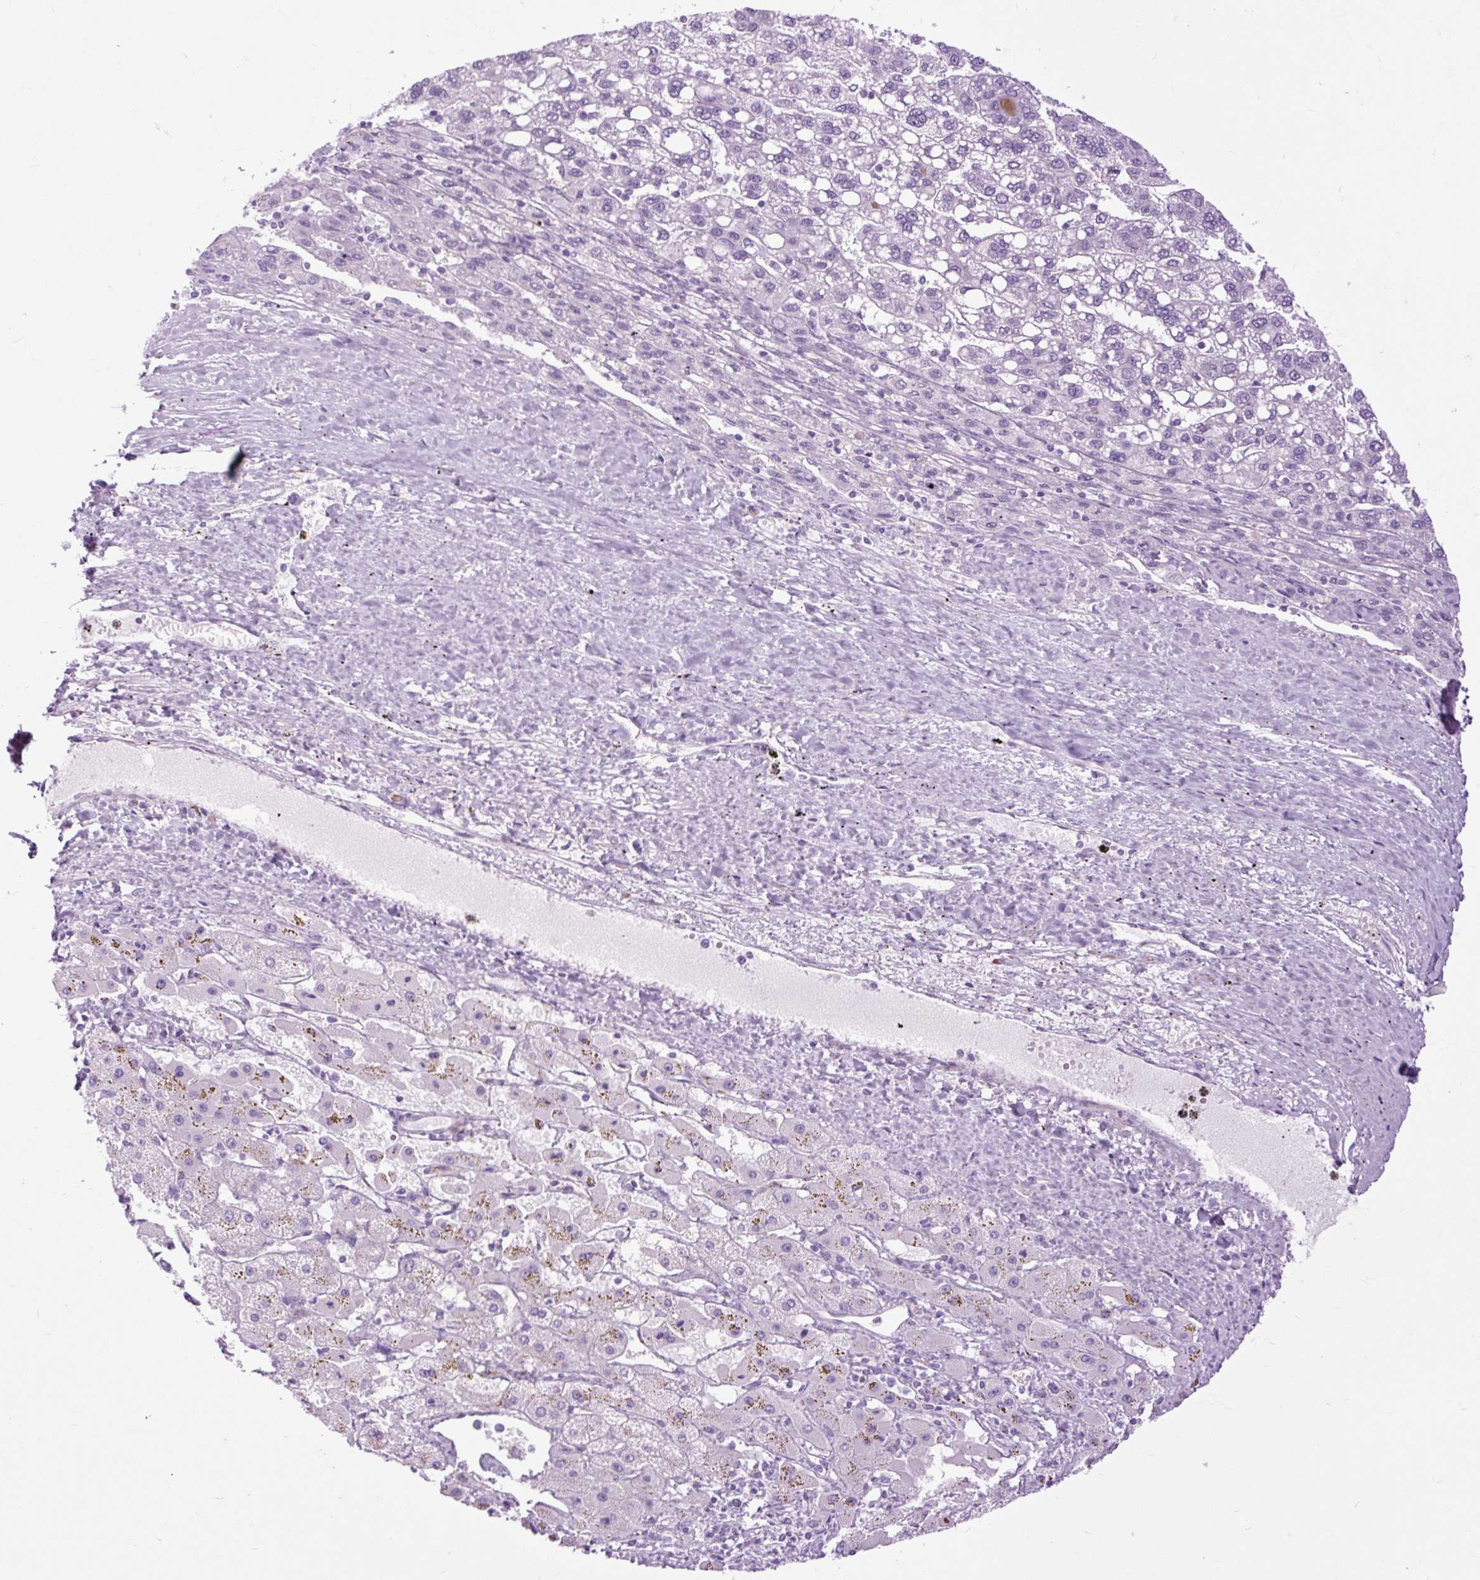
{"staining": {"intensity": "negative", "quantity": "none", "location": "none"}, "tissue": "liver cancer", "cell_type": "Tumor cells", "image_type": "cancer", "snomed": [{"axis": "morphology", "description": "Carcinoma, Hepatocellular, NOS"}, {"axis": "topography", "description": "Liver"}], "caption": "This is an IHC image of liver cancer. There is no expression in tumor cells.", "gene": "DPP6", "patient": {"sex": "female", "age": 82}}